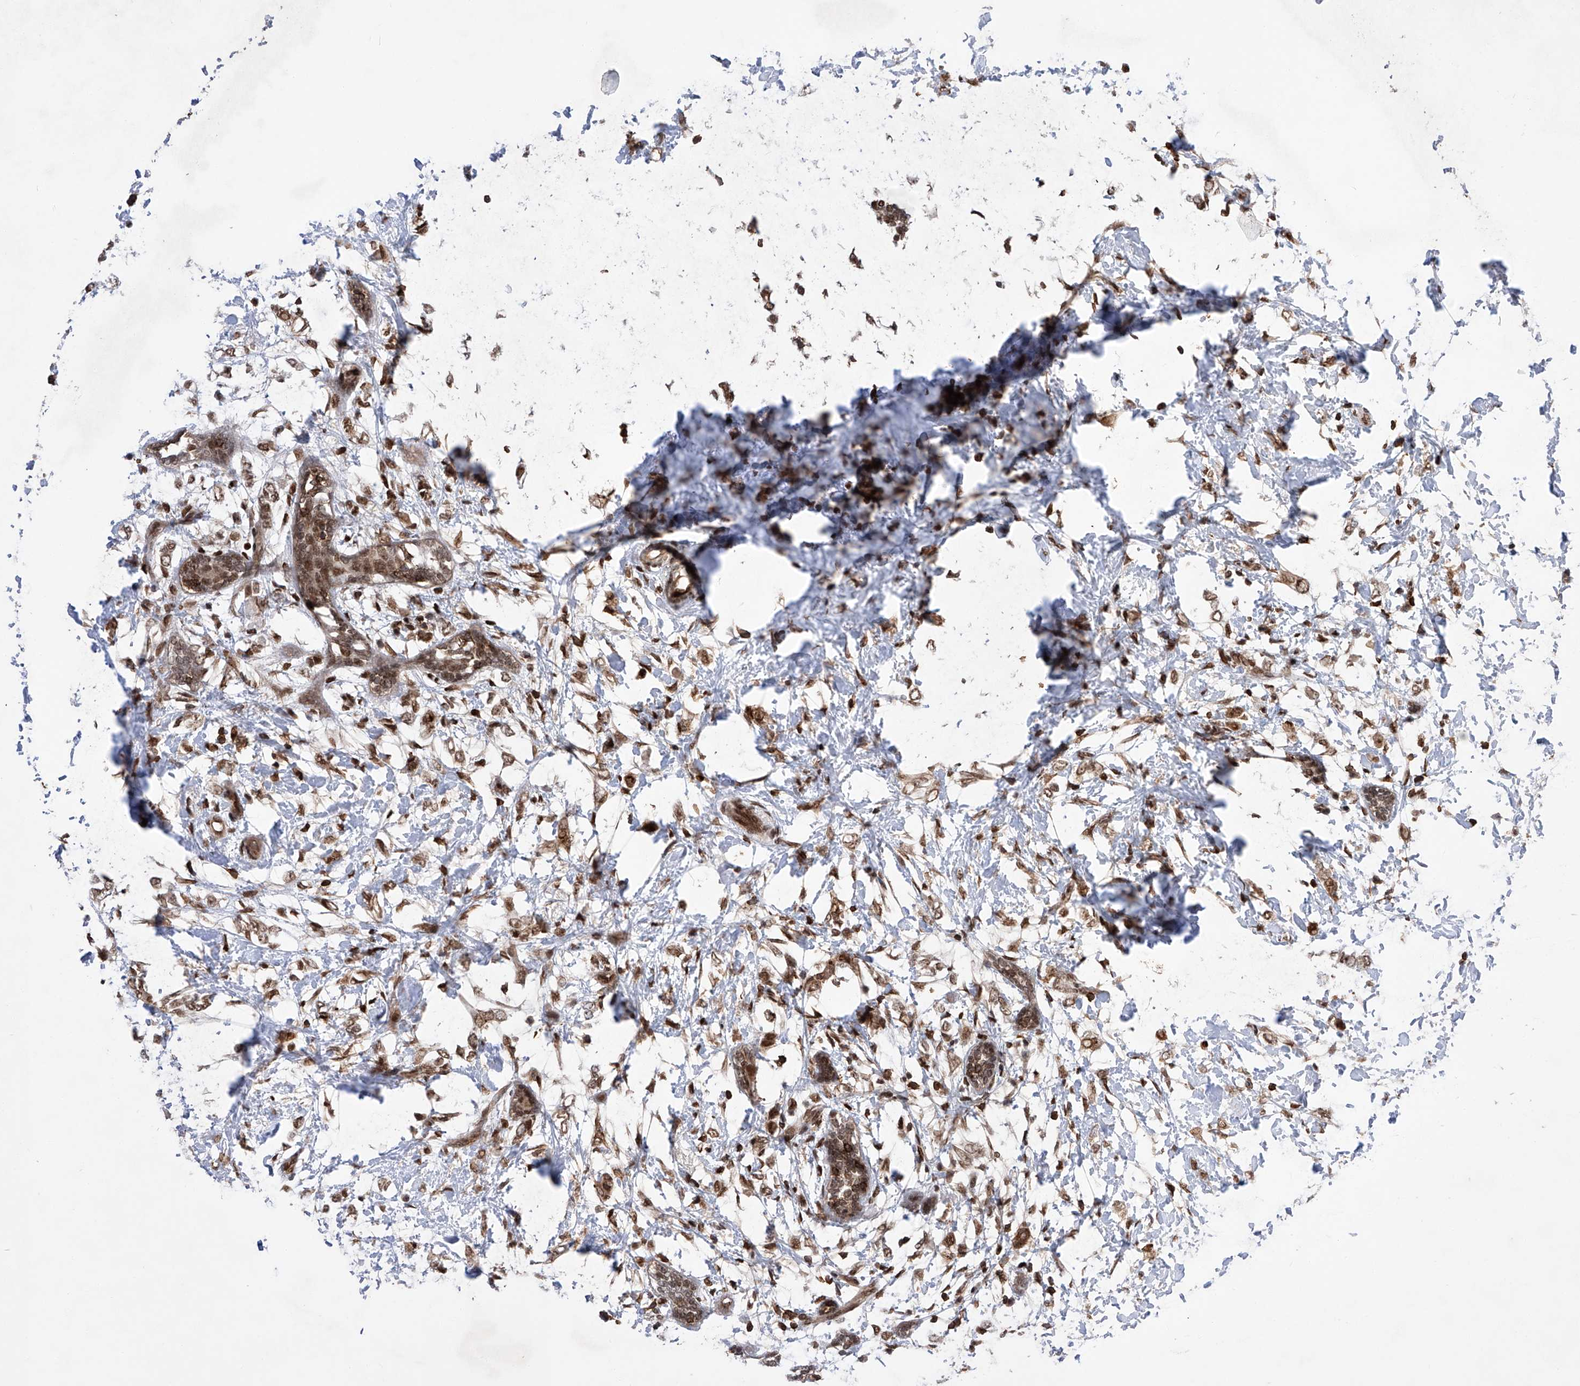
{"staining": {"intensity": "moderate", "quantity": ">75%", "location": "nuclear"}, "tissue": "breast cancer", "cell_type": "Tumor cells", "image_type": "cancer", "snomed": [{"axis": "morphology", "description": "Normal tissue, NOS"}, {"axis": "morphology", "description": "Lobular carcinoma"}, {"axis": "topography", "description": "Breast"}], "caption": "The photomicrograph reveals immunohistochemical staining of breast cancer (lobular carcinoma). There is moderate nuclear expression is identified in about >75% of tumor cells.", "gene": "ZNF280D", "patient": {"sex": "female", "age": 47}}